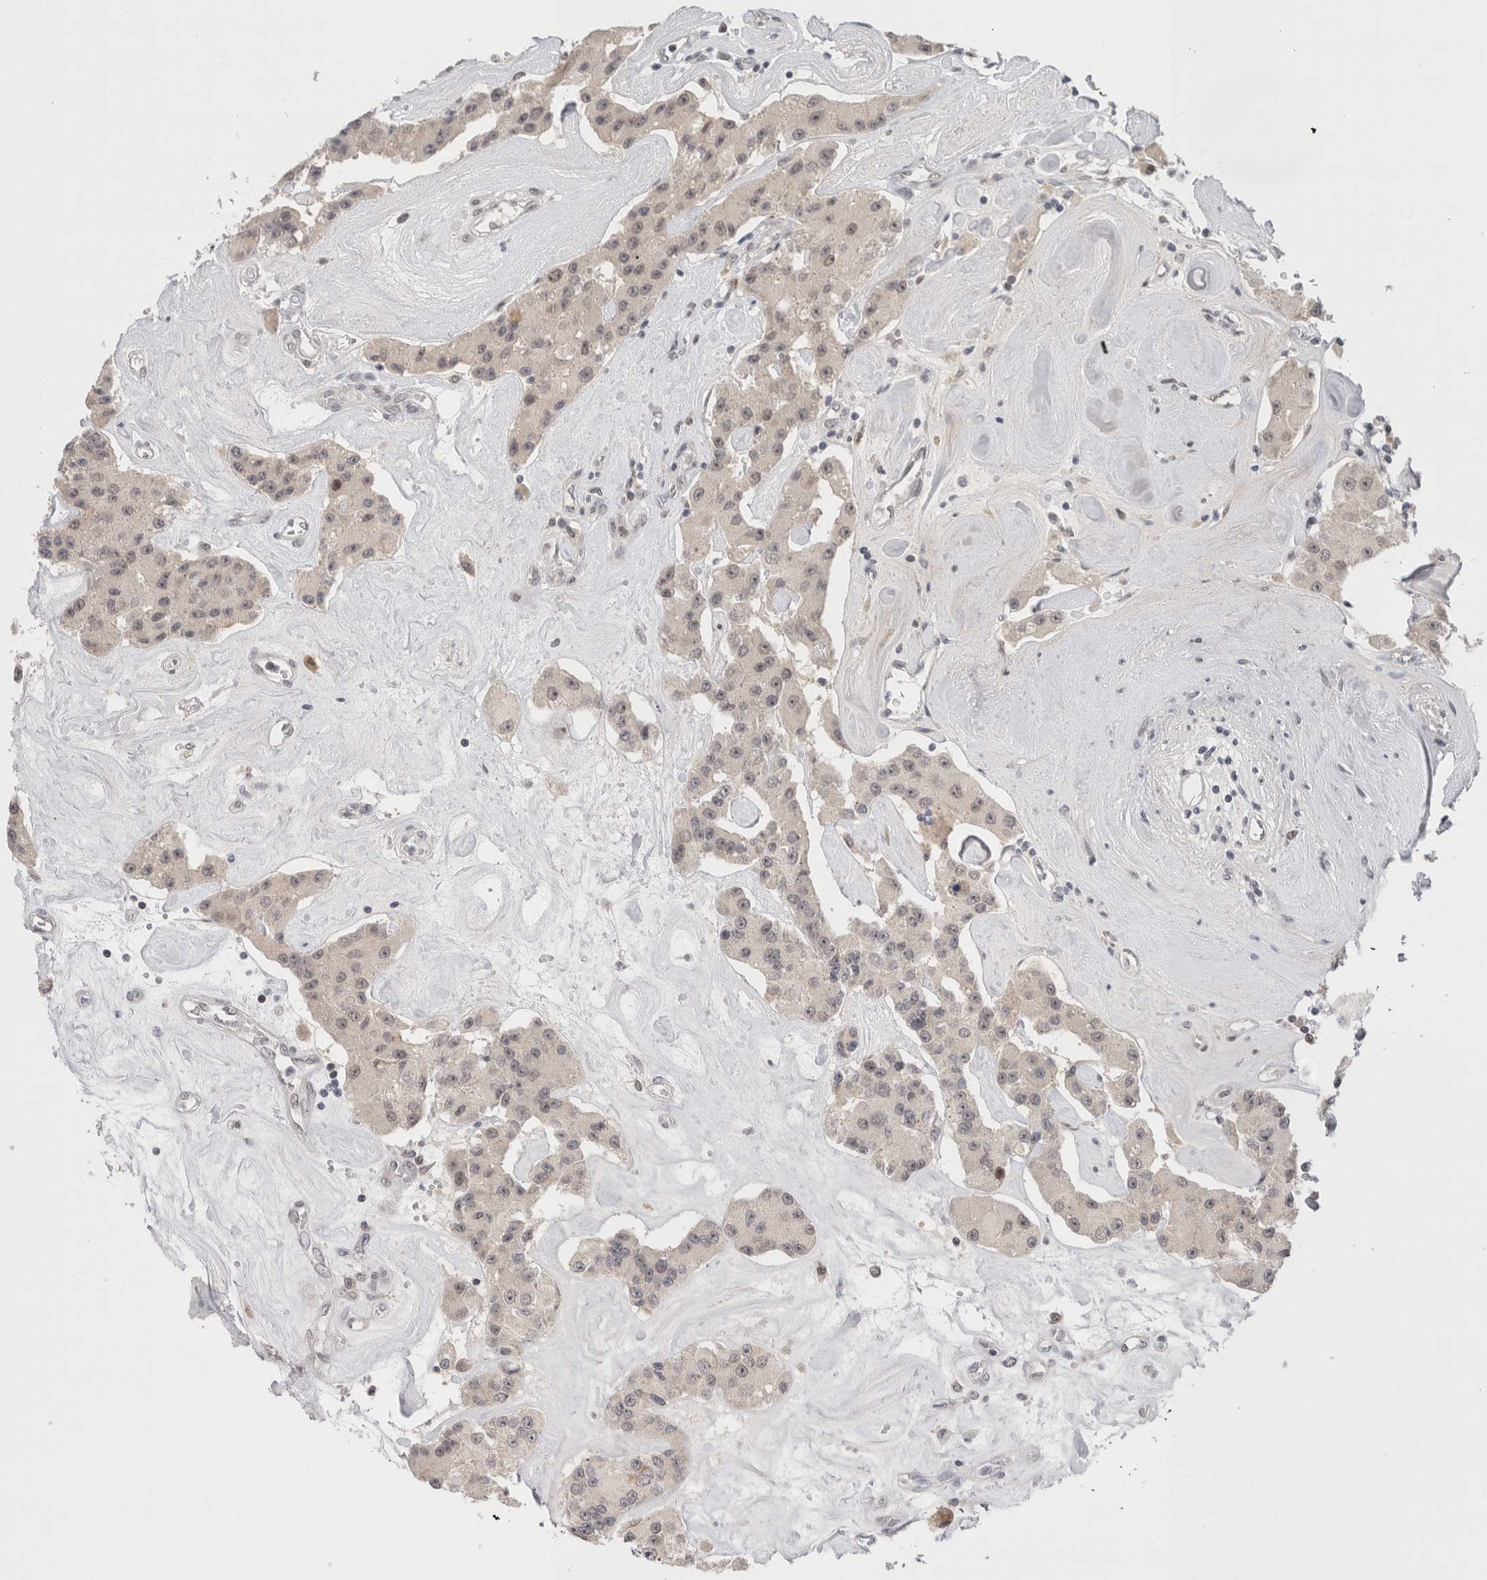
{"staining": {"intensity": "negative", "quantity": "none", "location": "none"}, "tissue": "carcinoid", "cell_type": "Tumor cells", "image_type": "cancer", "snomed": [{"axis": "morphology", "description": "Carcinoid, malignant, NOS"}, {"axis": "topography", "description": "Pancreas"}], "caption": "Immunohistochemistry image of carcinoid (malignant) stained for a protein (brown), which reveals no staining in tumor cells.", "gene": "ZNF521", "patient": {"sex": "male", "age": 41}}